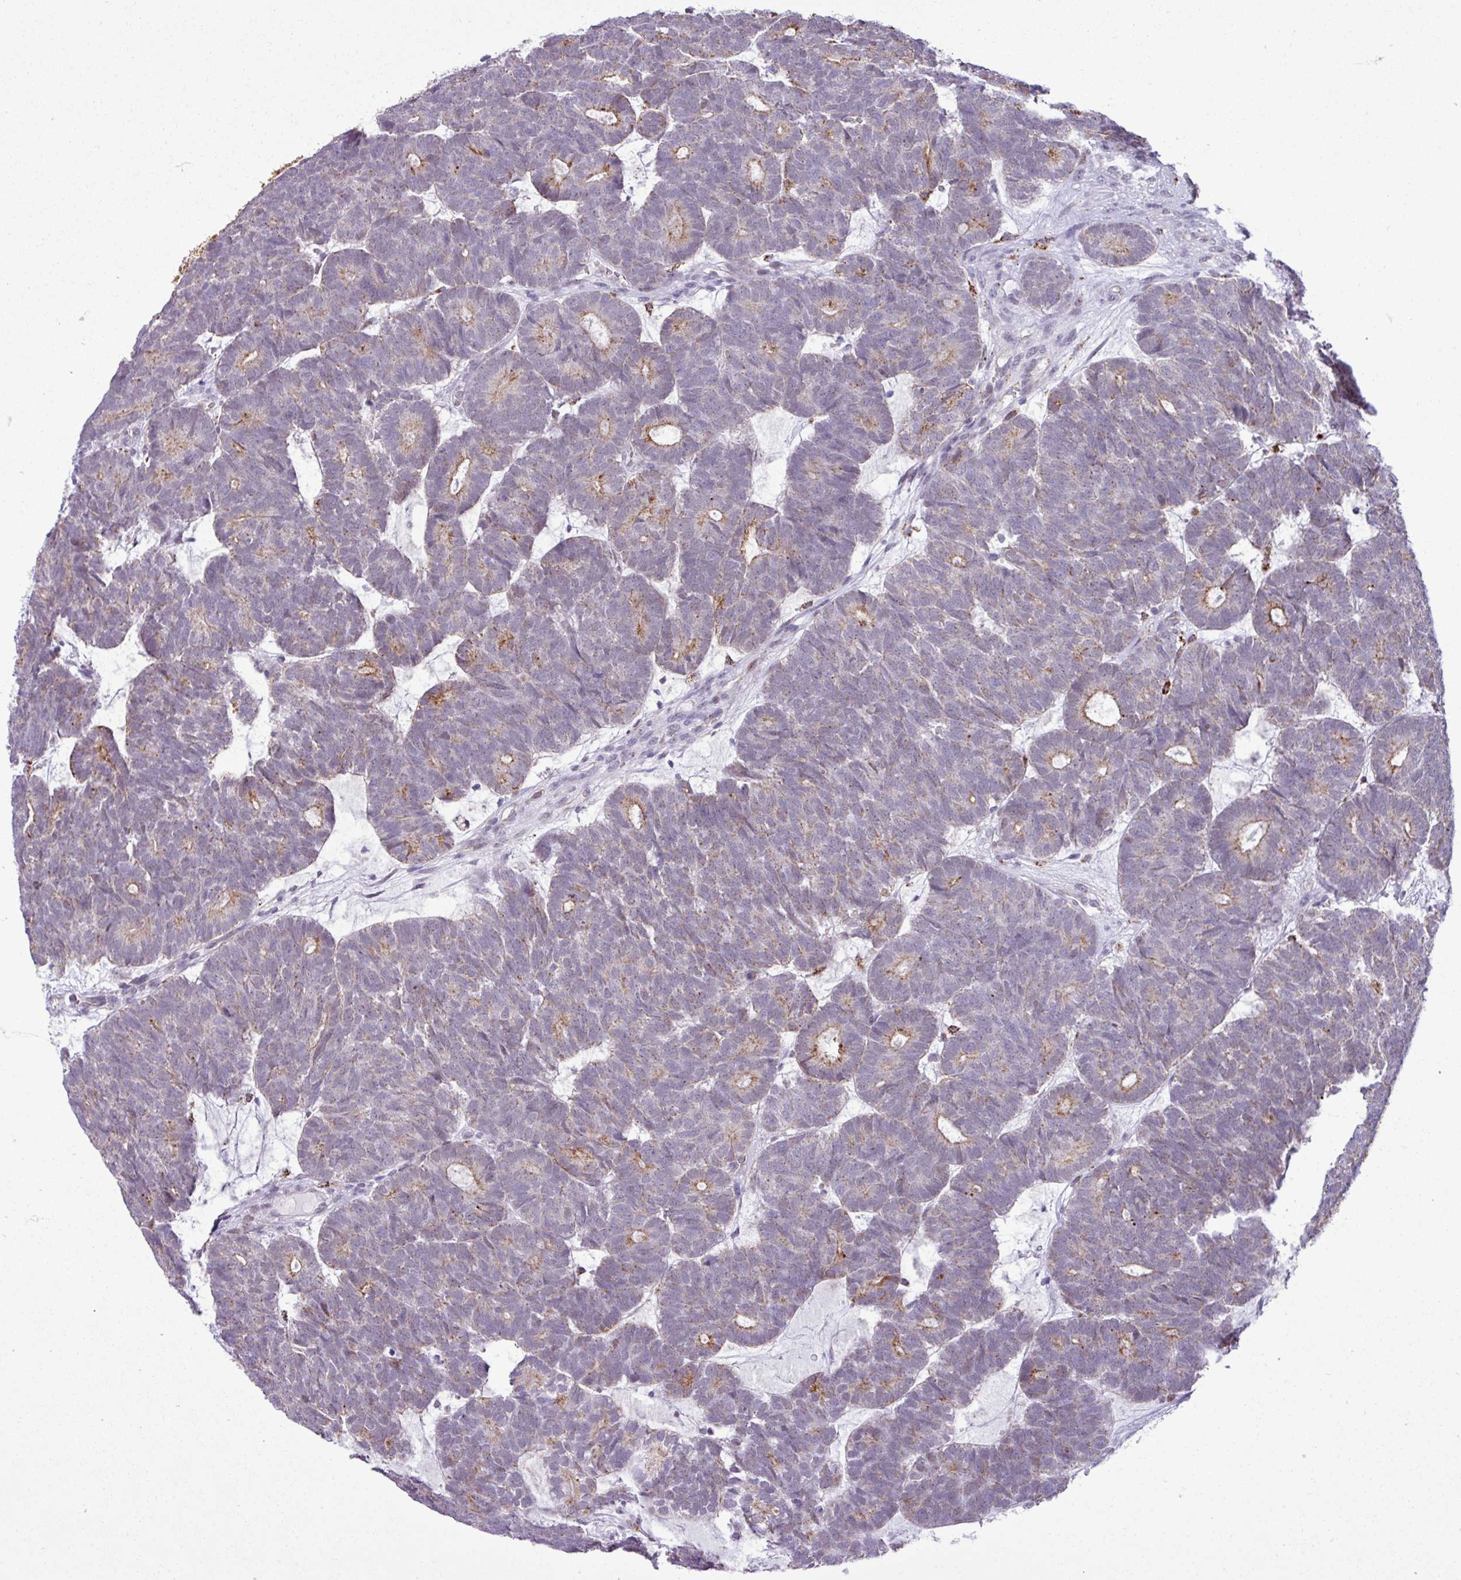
{"staining": {"intensity": "moderate", "quantity": "<25%", "location": "cytoplasmic/membranous"}, "tissue": "head and neck cancer", "cell_type": "Tumor cells", "image_type": "cancer", "snomed": [{"axis": "morphology", "description": "Adenocarcinoma, NOS"}, {"axis": "topography", "description": "Head-Neck"}], "caption": "Human head and neck adenocarcinoma stained with a protein marker reveals moderate staining in tumor cells.", "gene": "SGPP1", "patient": {"sex": "female", "age": 81}}